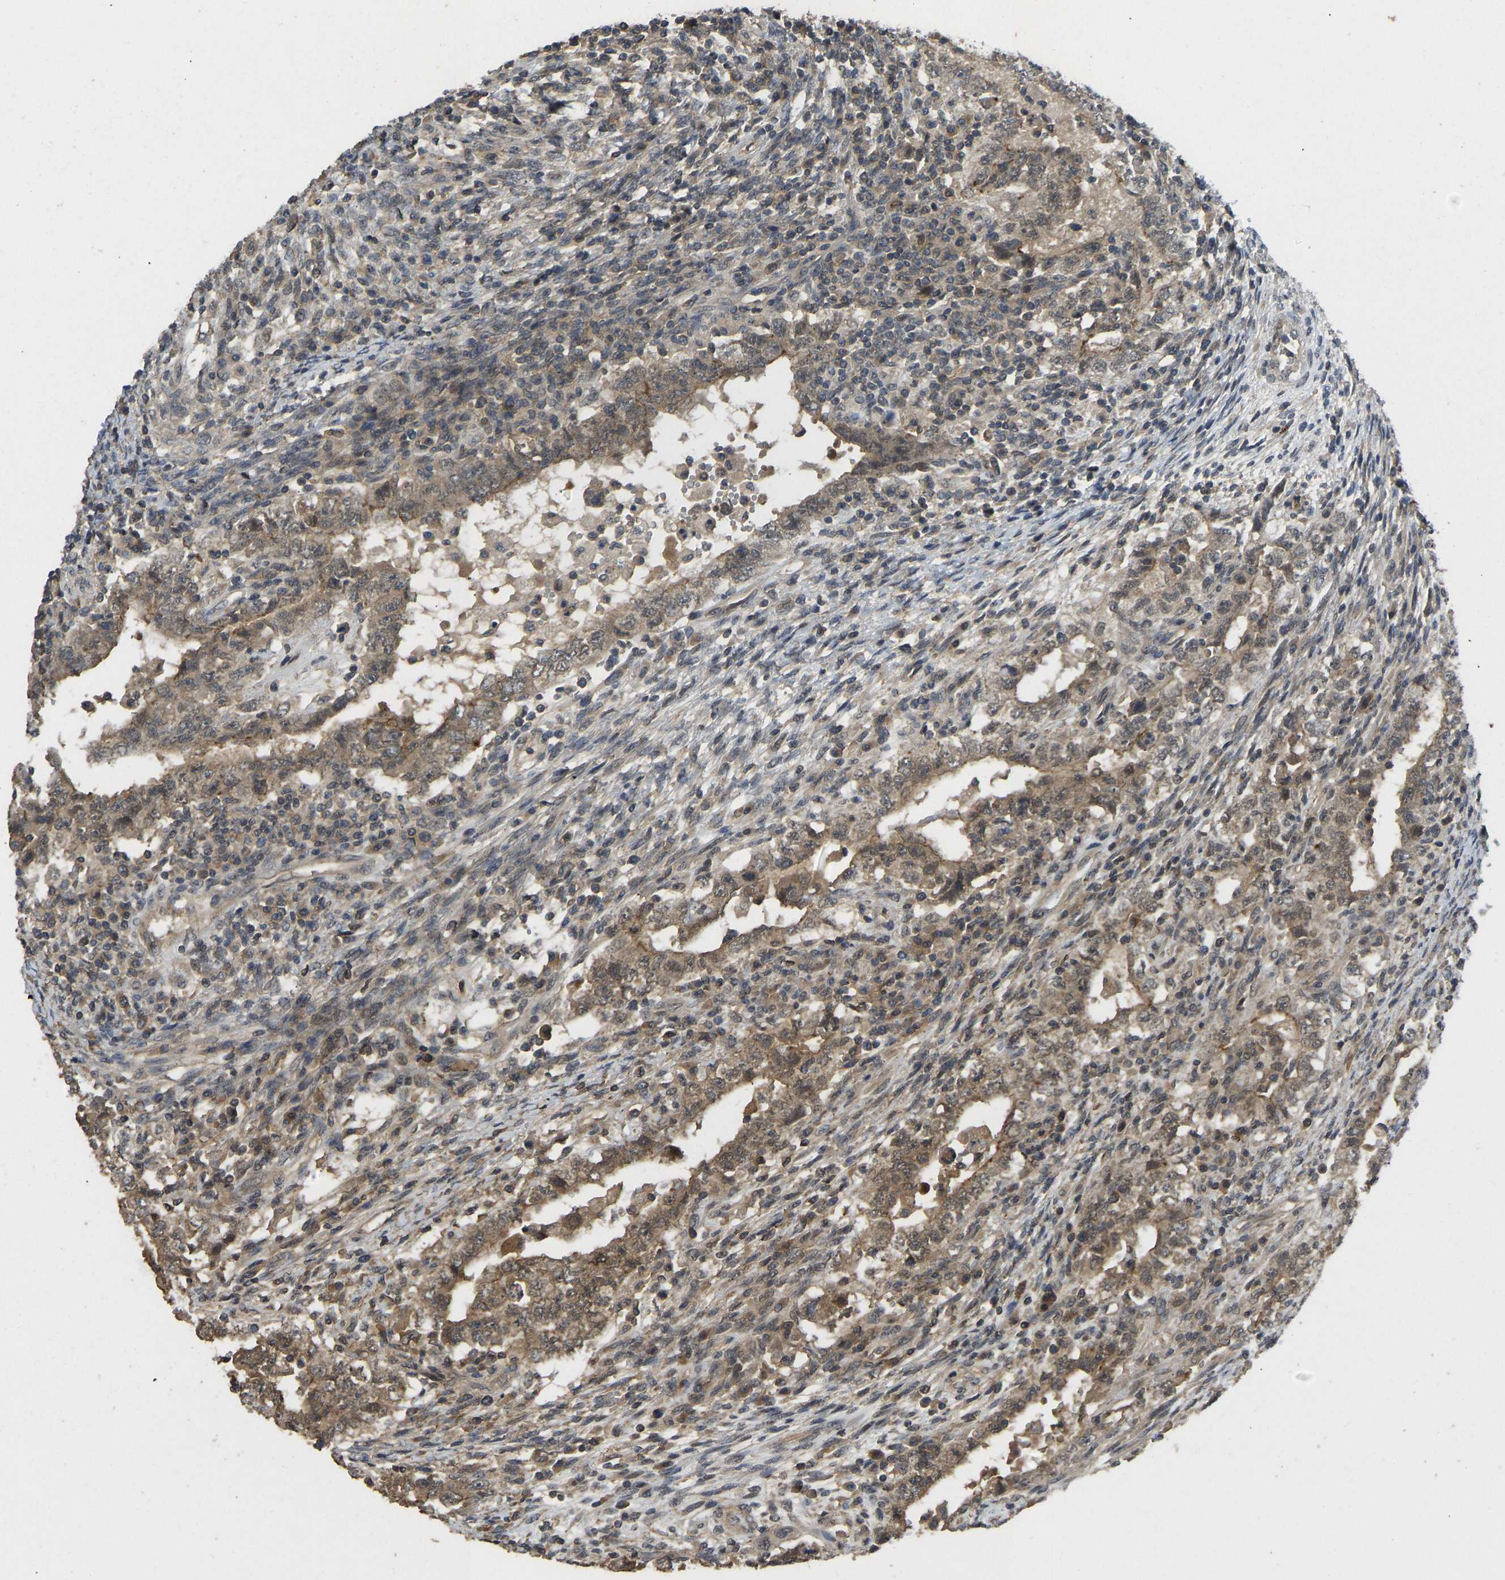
{"staining": {"intensity": "moderate", "quantity": ">75%", "location": "cytoplasmic/membranous"}, "tissue": "testis cancer", "cell_type": "Tumor cells", "image_type": "cancer", "snomed": [{"axis": "morphology", "description": "Carcinoma, Embryonal, NOS"}, {"axis": "topography", "description": "Testis"}], "caption": "This image demonstrates IHC staining of testis embryonal carcinoma, with medium moderate cytoplasmic/membranous staining in approximately >75% of tumor cells.", "gene": "NDRG3", "patient": {"sex": "male", "age": 26}}